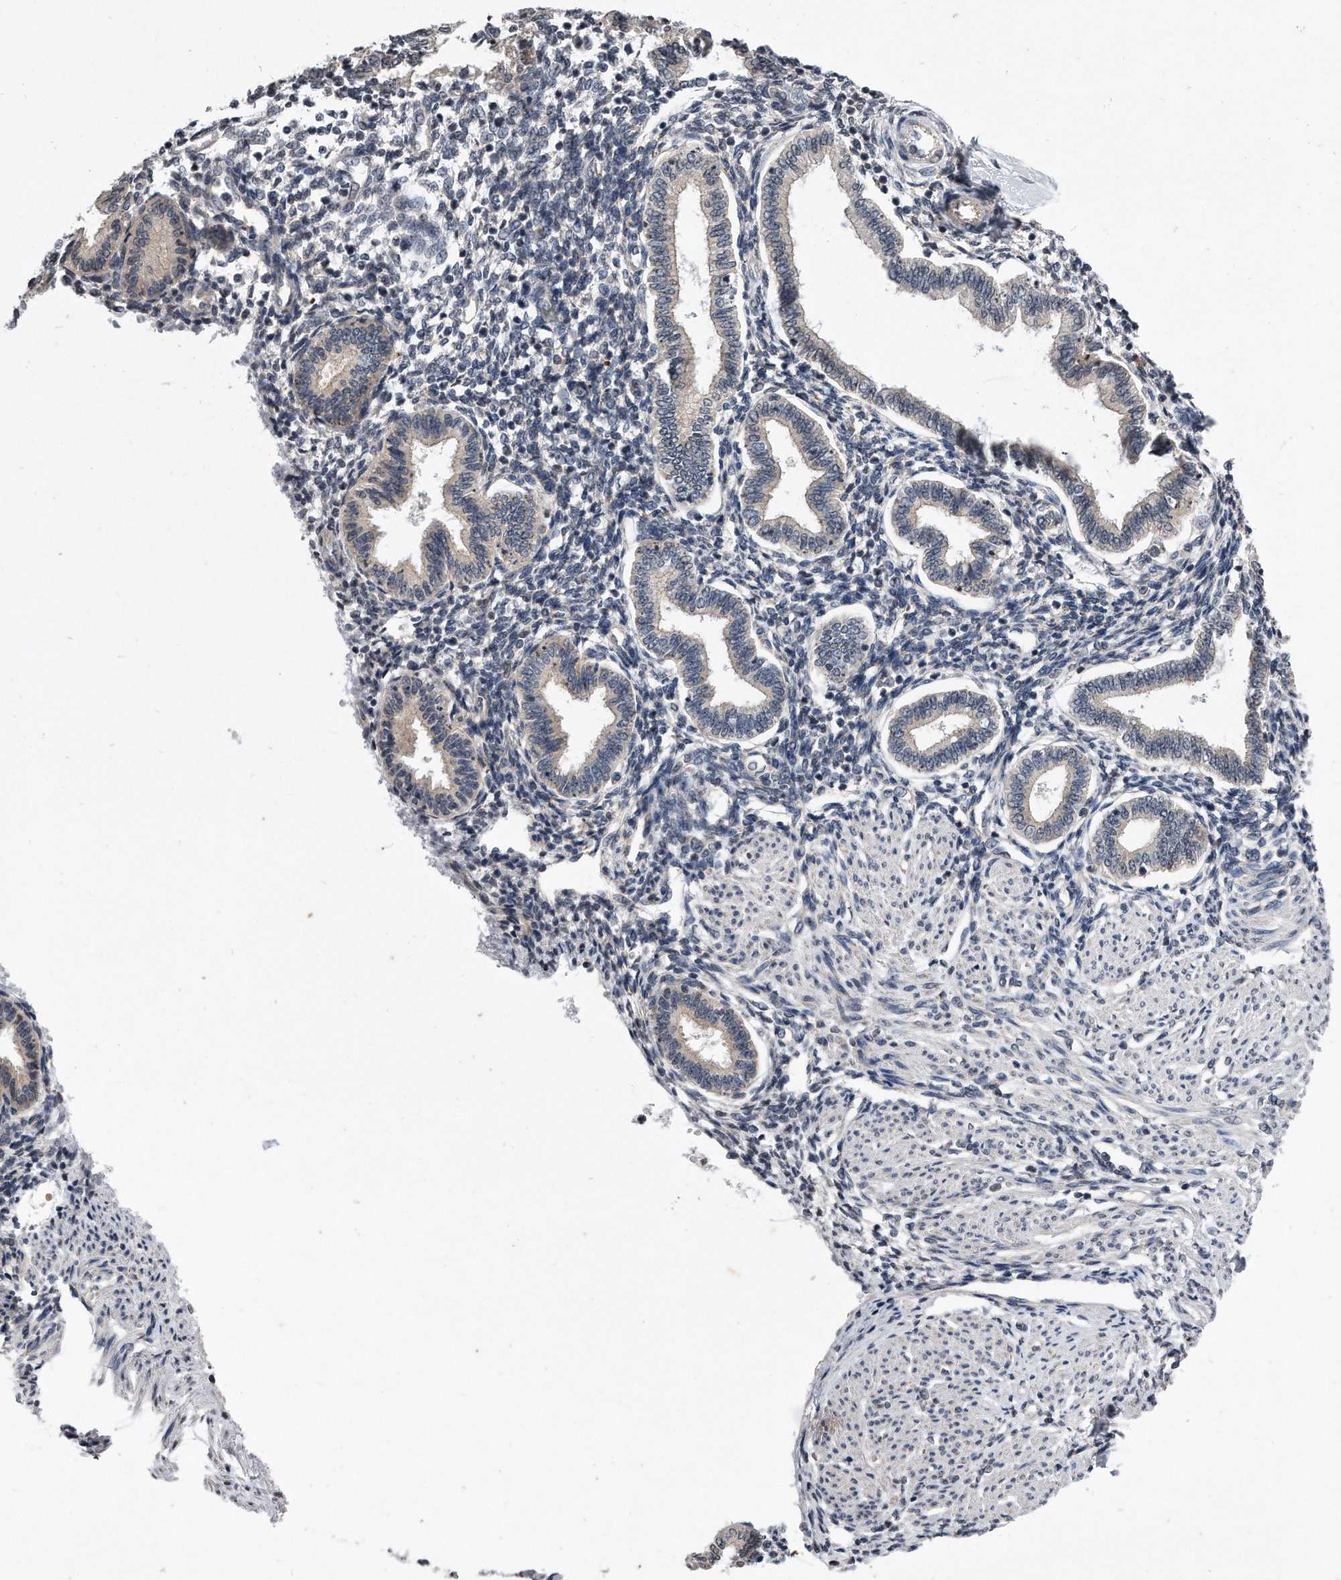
{"staining": {"intensity": "negative", "quantity": "none", "location": "none"}, "tissue": "endometrium", "cell_type": "Cells in endometrial stroma", "image_type": "normal", "snomed": [{"axis": "morphology", "description": "Normal tissue, NOS"}, {"axis": "topography", "description": "Endometrium"}], "caption": "This micrograph is of benign endometrium stained with IHC to label a protein in brown with the nuclei are counter-stained blue. There is no staining in cells in endometrial stroma.", "gene": "DAB1", "patient": {"sex": "female", "age": 53}}